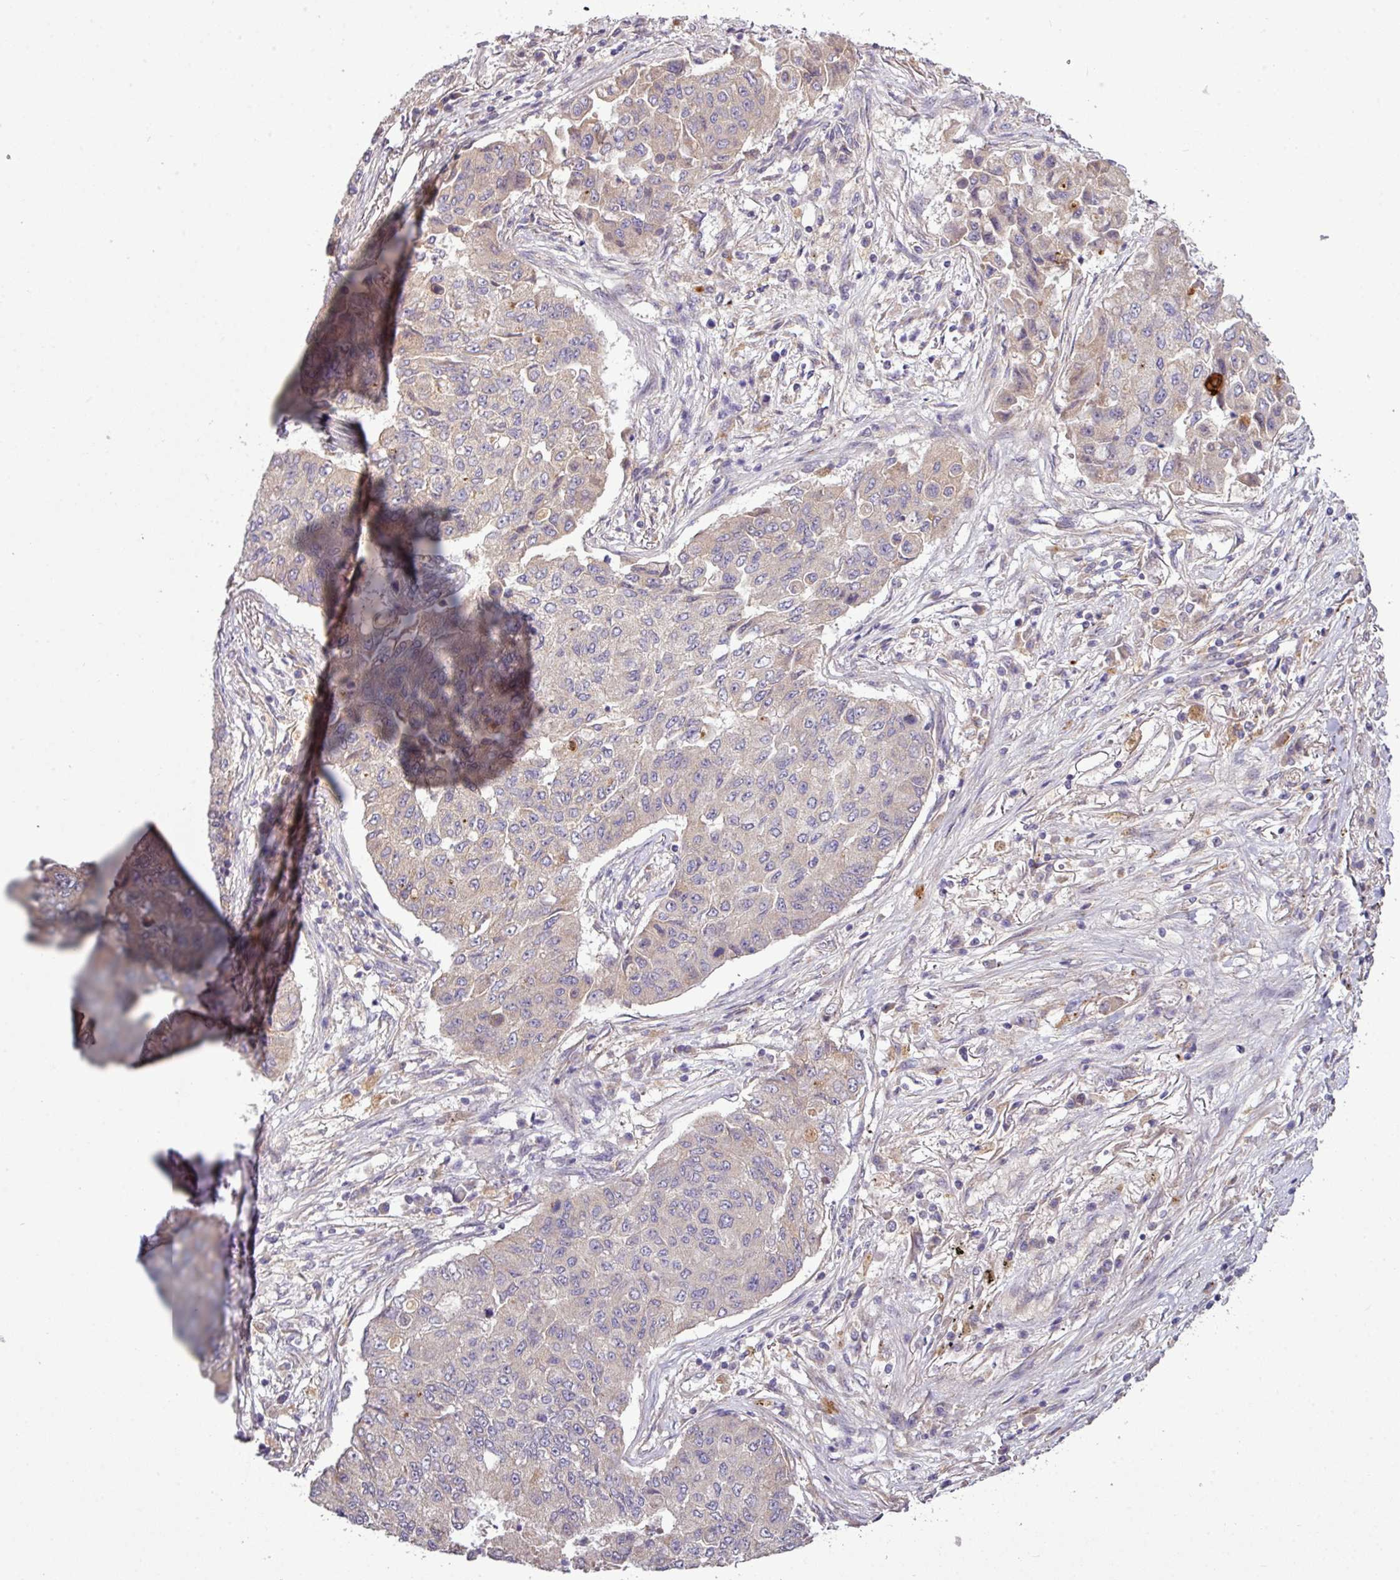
{"staining": {"intensity": "weak", "quantity": "<25%", "location": "cytoplasmic/membranous"}, "tissue": "lung cancer", "cell_type": "Tumor cells", "image_type": "cancer", "snomed": [{"axis": "morphology", "description": "Squamous cell carcinoma, NOS"}, {"axis": "topography", "description": "Lung"}], "caption": "There is no significant expression in tumor cells of lung squamous cell carcinoma.", "gene": "XIAP", "patient": {"sex": "male", "age": 74}}